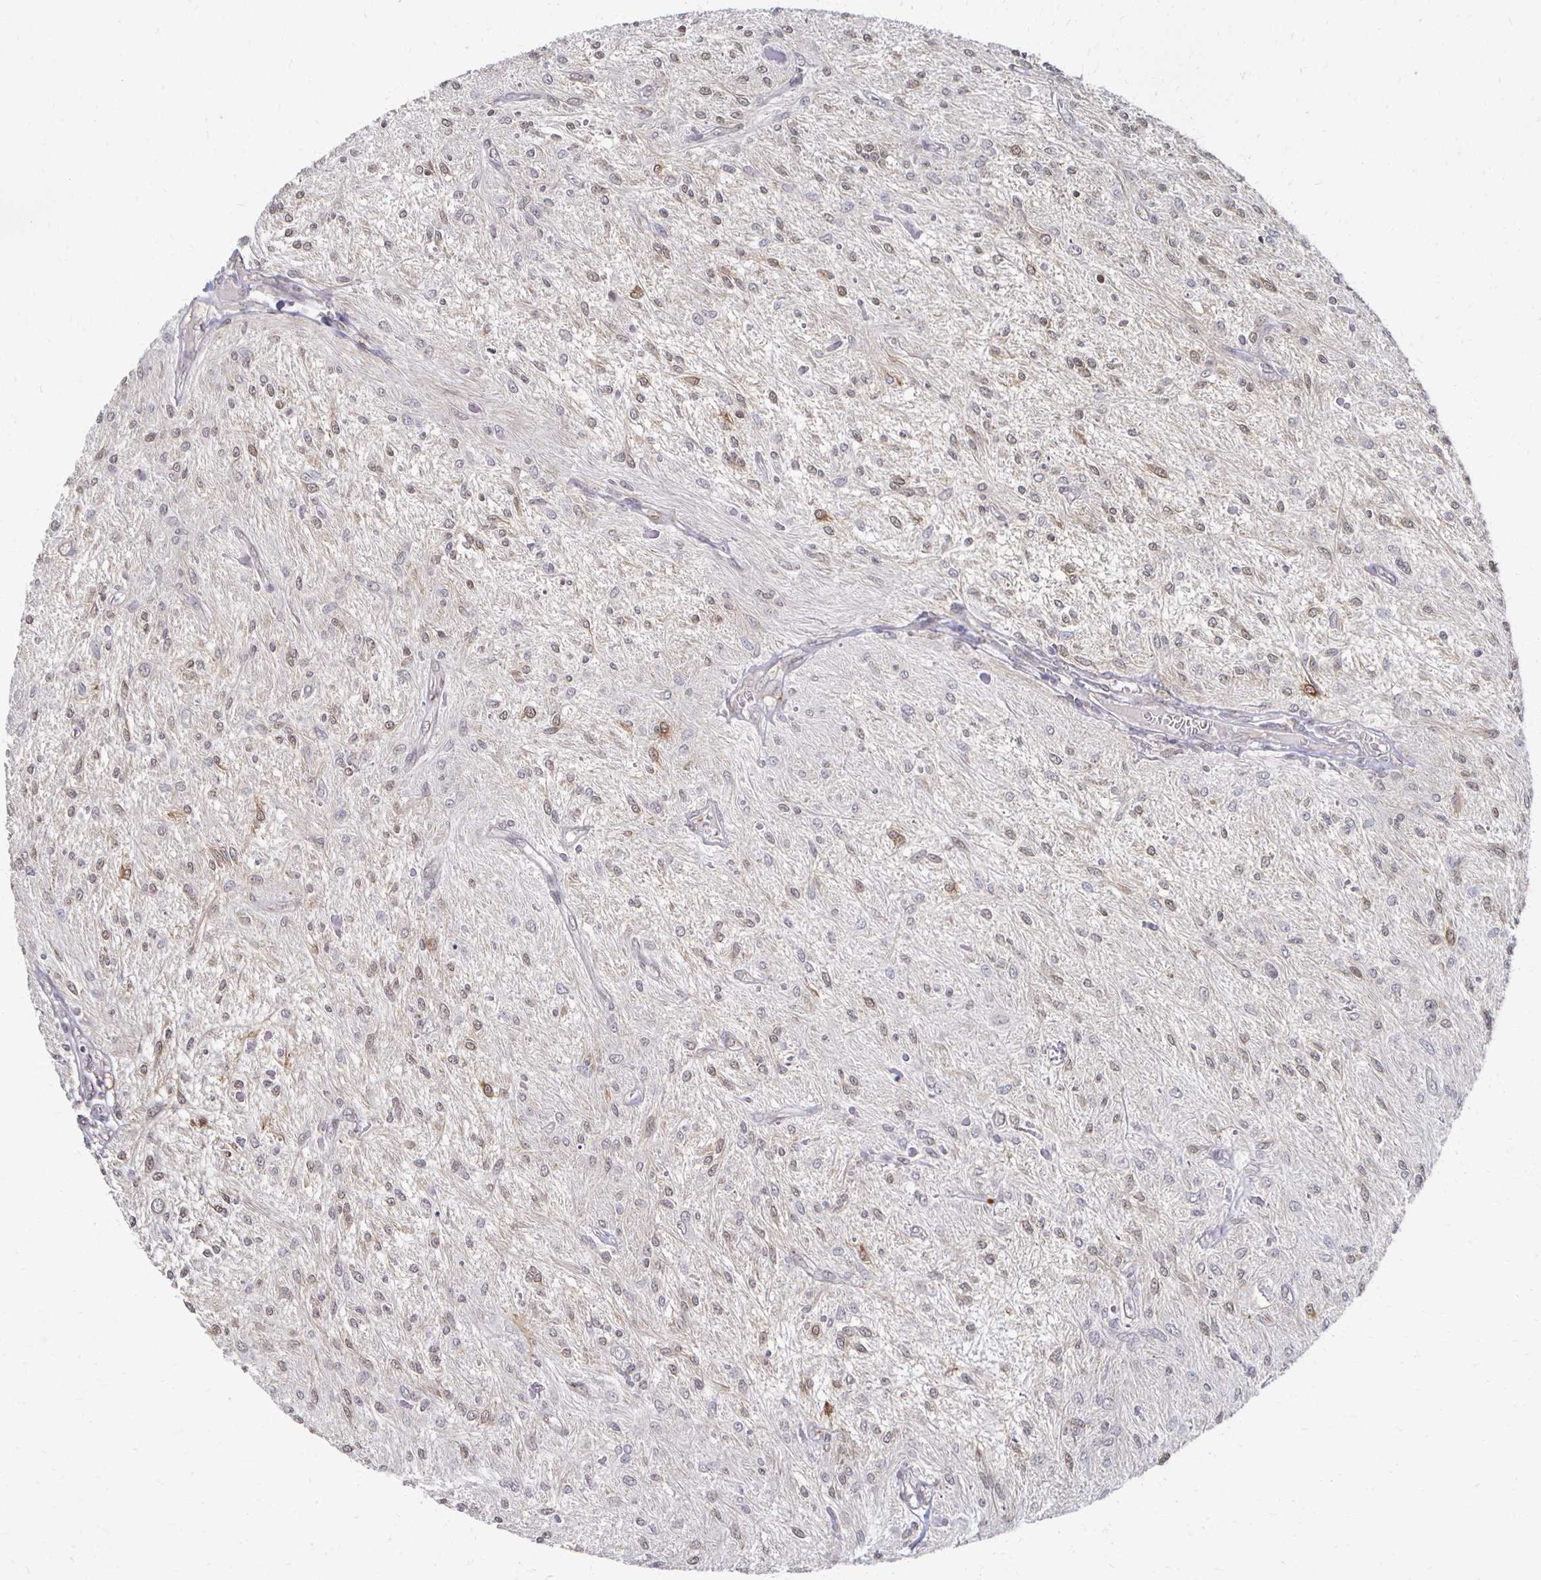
{"staining": {"intensity": "weak", "quantity": "<25%", "location": "nuclear"}, "tissue": "glioma", "cell_type": "Tumor cells", "image_type": "cancer", "snomed": [{"axis": "morphology", "description": "Glioma, malignant, Low grade"}, {"axis": "topography", "description": "Cerebellum"}], "caption": "This is a image of IHC staining of glioma, which shows no staining in tumor cells. (DAB immunohistochemistry (IHC), high magnification).", "gene": "DAB1", "patient": {"sex": "female", "age": 14}}